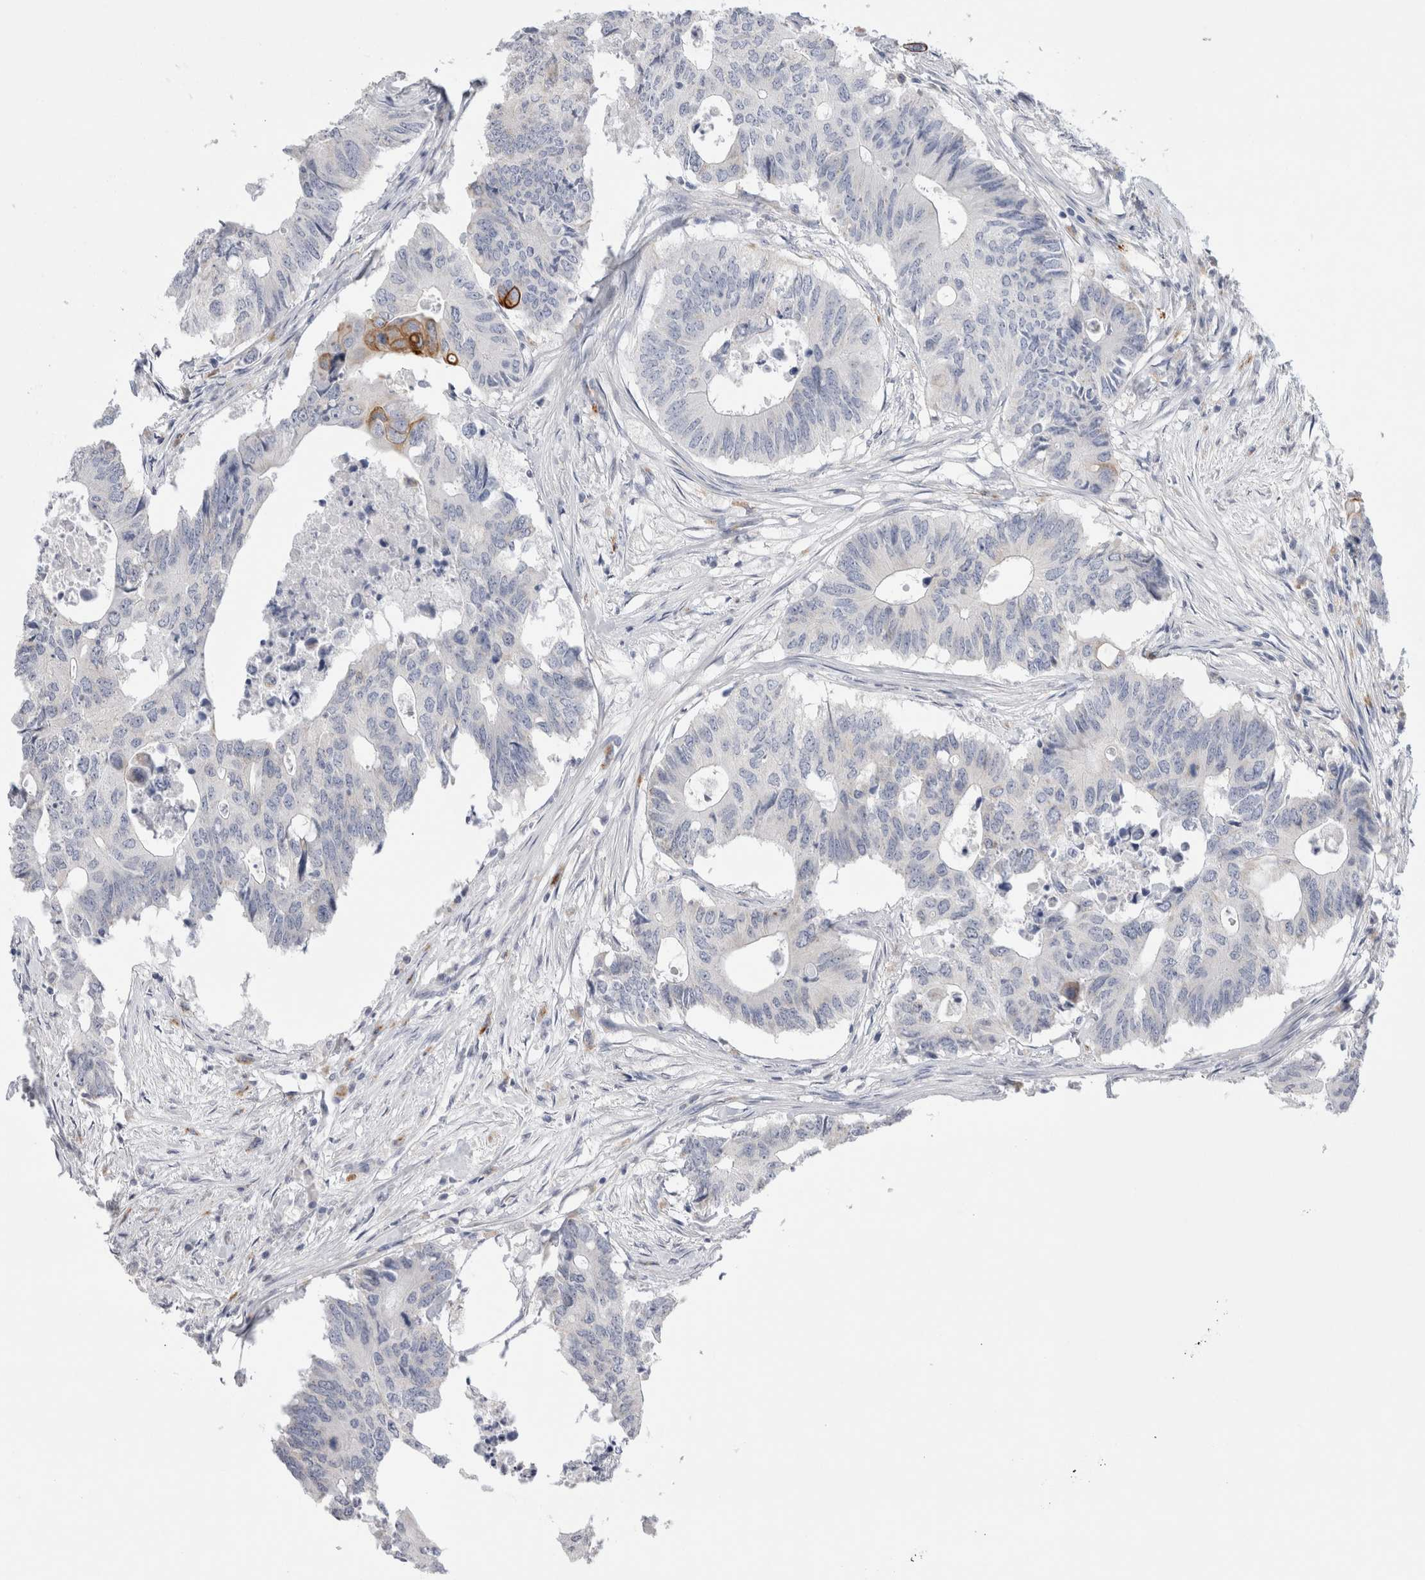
{"staining": {"intensity": "negative", "quantity": "none", "location": "none"}, "tissue": "colorectal cancer", "cell_type": "Tumor cells", "image_type": "cancer", "snomed": [{"axis": "morphology", "description": "Adenocarcinoma, NOS"}, {"axis": "topography", "description": "Colon"}], "caption": "Human colorectal cancer stained for a protein using IHC reveals no expression in tumor cells.", "gene": "GAA", "patient": {"sex": "male", "age": 71}}